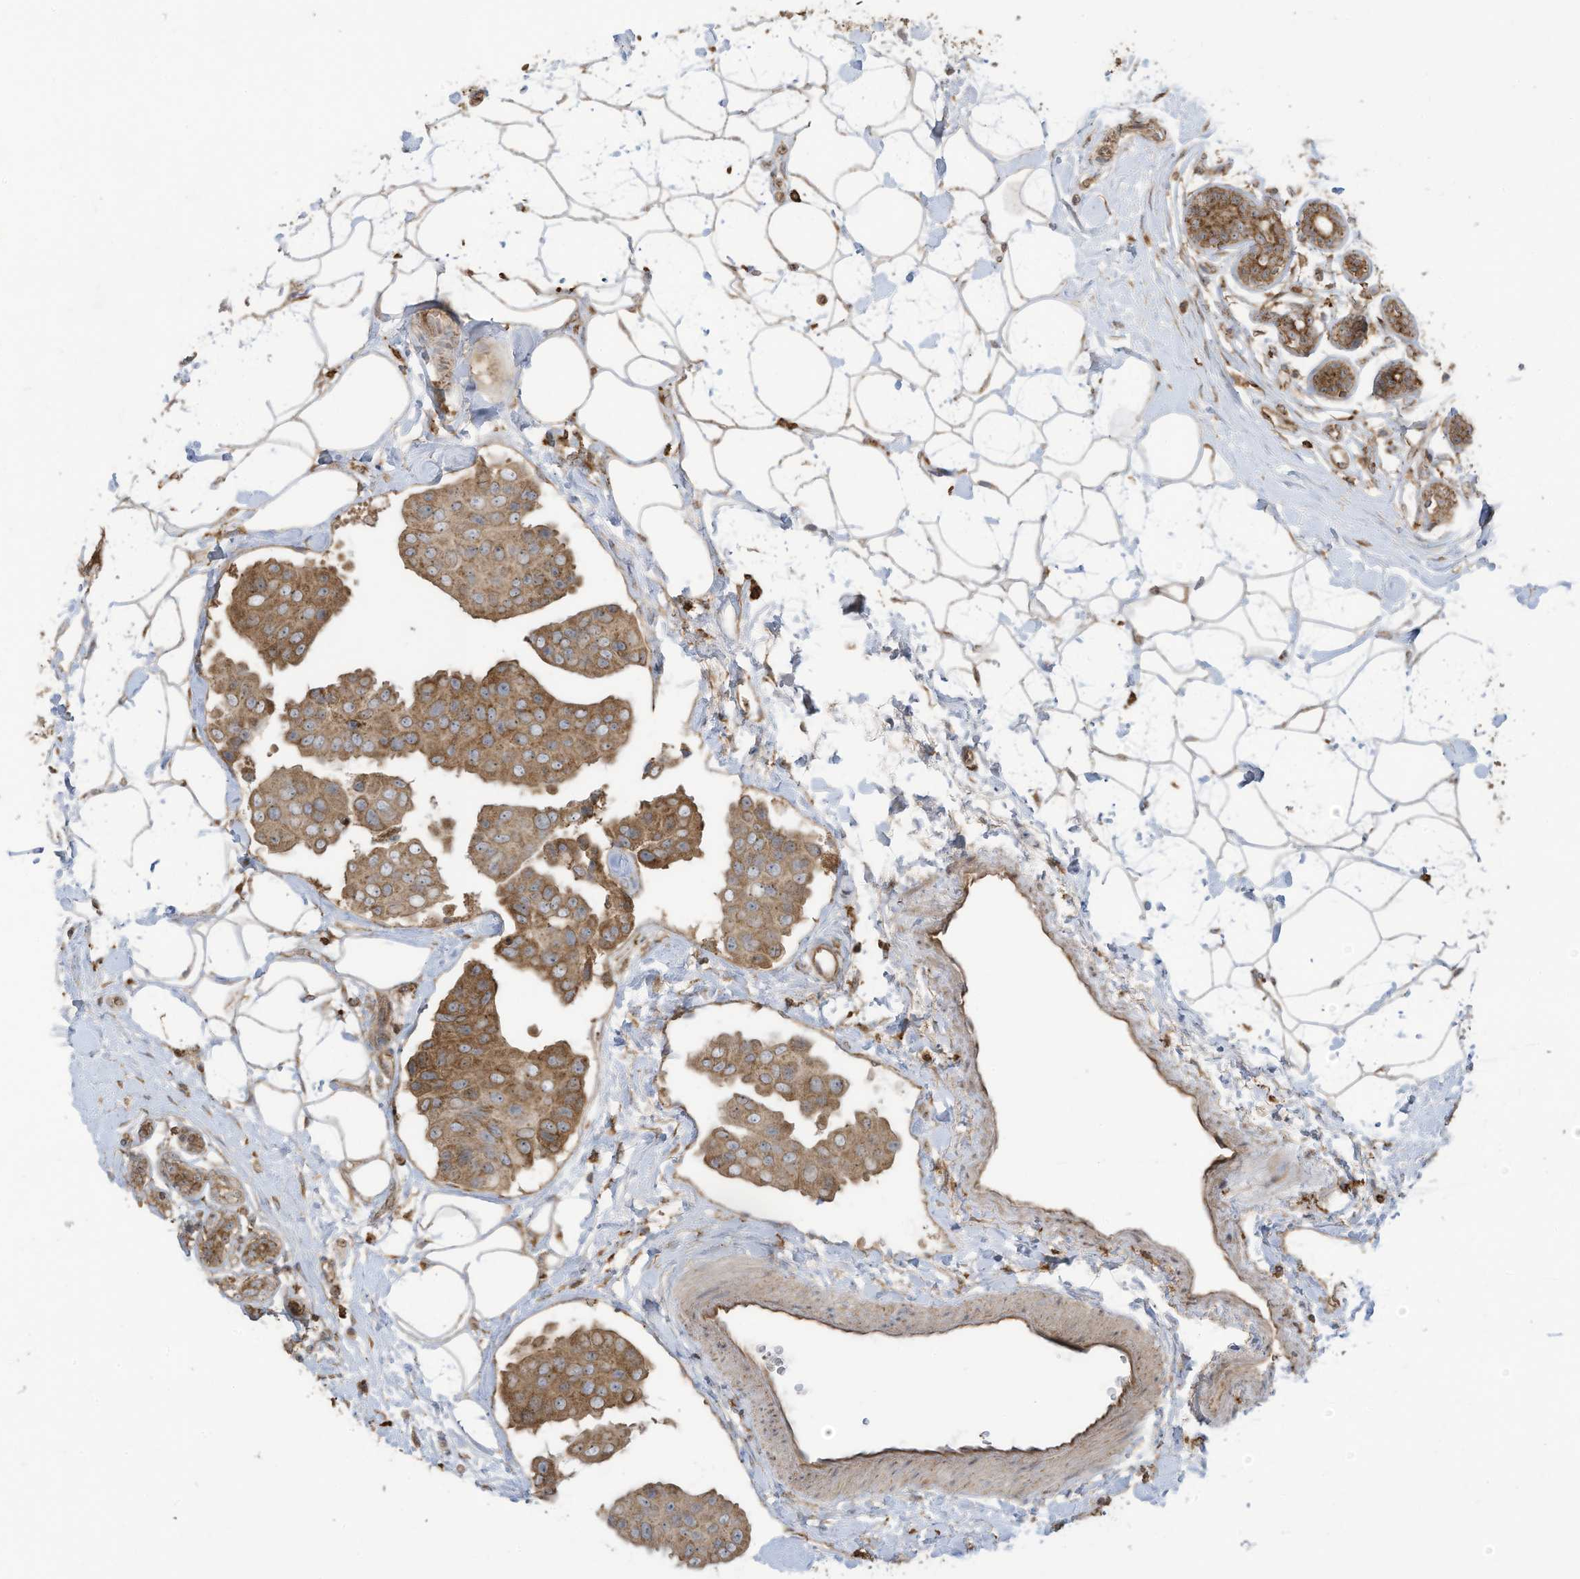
{"staining": {"intensity": "moderate", "quantity": ">75%", "location": "cytoplasmic/membranous"}, "tissue": "breast cancer", "cell_type": "Tumor cells", "image_type": "cancer", "snomed": [{"axis": "morphology", "description": "Normal tissue, NOS"}, {"axis": "morphology", "description": "Duct carcinoma"}, {"axis": "topography", "description": "Breast"}], "caption": "Breast intraductal carcinoma tissue shows moderate cytoplasmic/membranous expression in approximately >75% of tumor cells", "gene": "CGAS", "patient": {"sex": "female", "age": 39}}